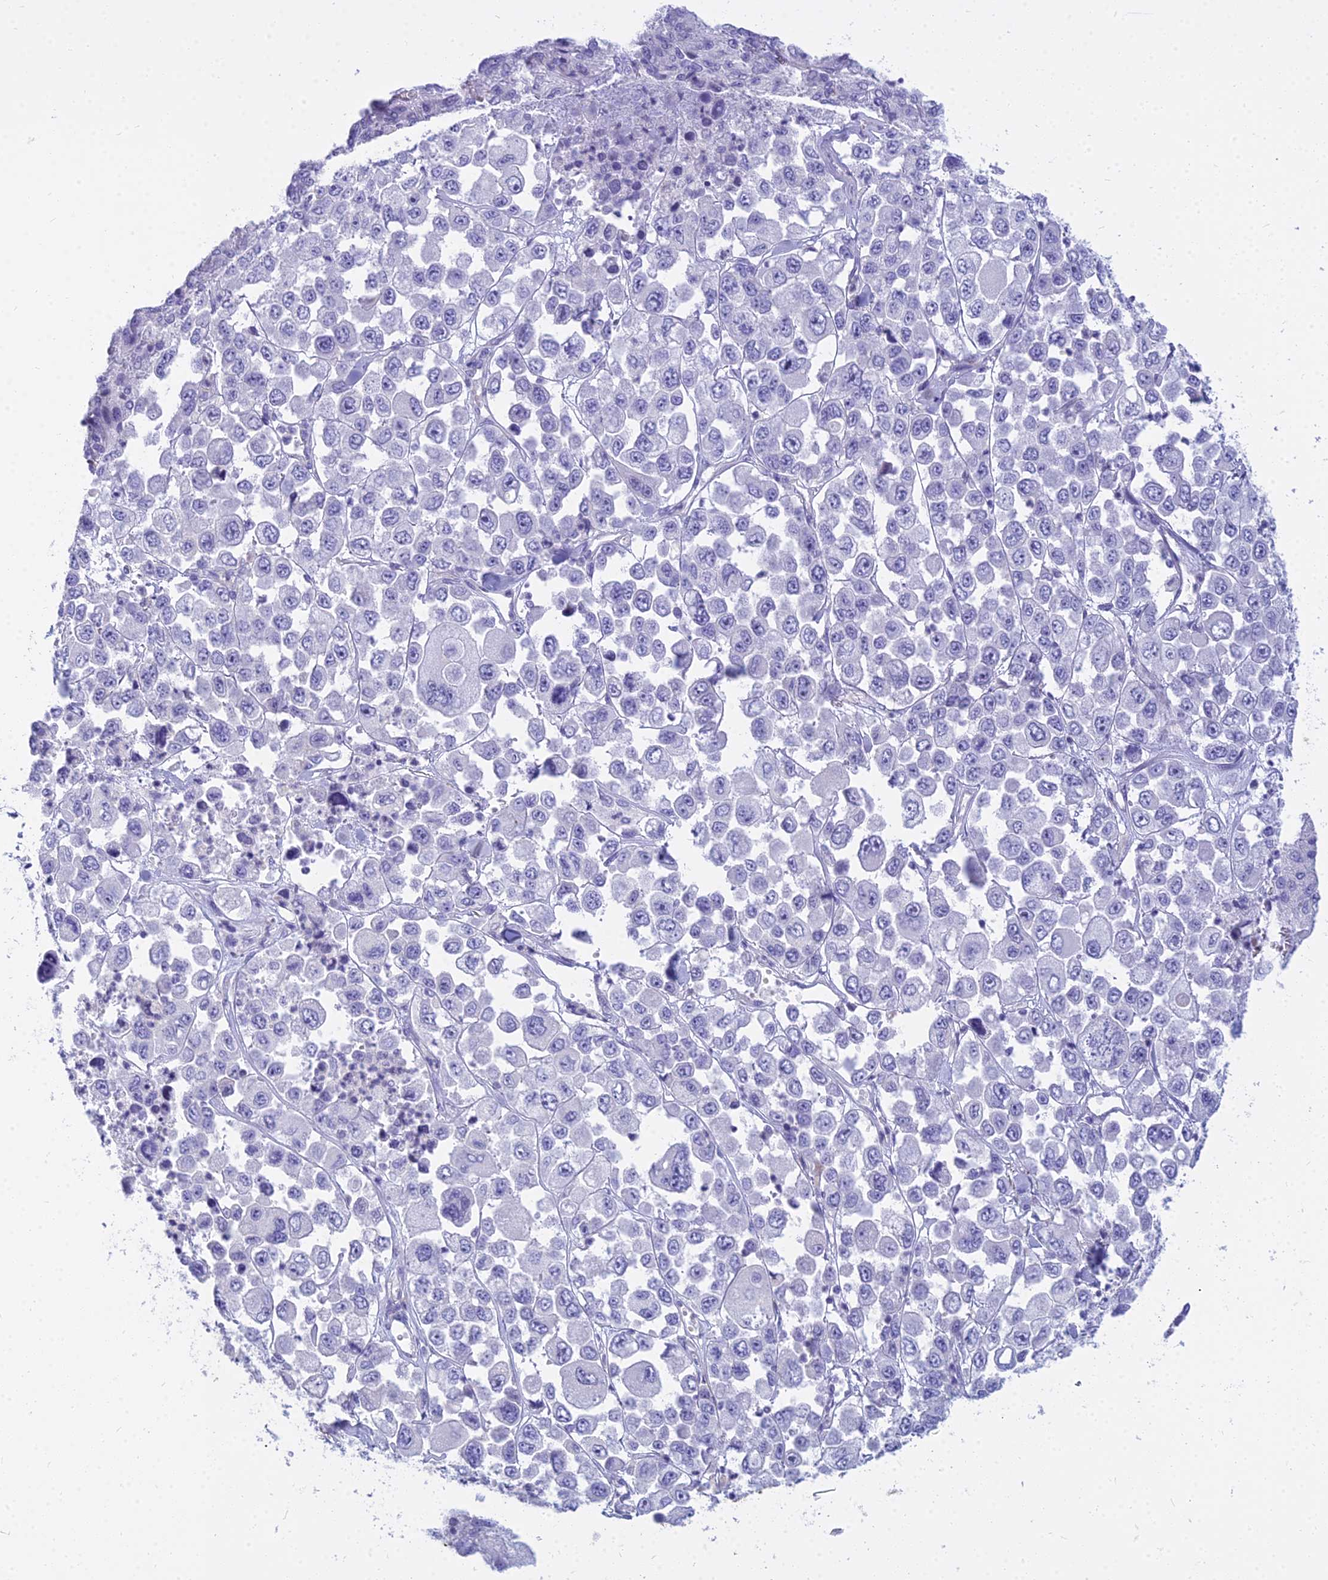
{"staining": {"intensity": "negative", "quantity": "none", "location": "none"}, "tissue": "melanoma", "cell_type": "Tumor cells", "image_type": "cancer", "snomed": [{"axis": "morphology", "description": "Malignant melanoma, Metastatic site"}, {"axis": "topography", "description": "Lymph node"}], "caption": "High magnification brightfield microscopy of melanoma stained with DAB (brown) and counterstained with hematoxylin (blue): tumor cells show no significant expression. The staining is performed using DAB (3,3'-diaminobenzidine) brown chromogen with nuclei counter-stained in using hematoxylin.", "gene": "SMIM24", "patient": {"sex": "female", "age": 54}}